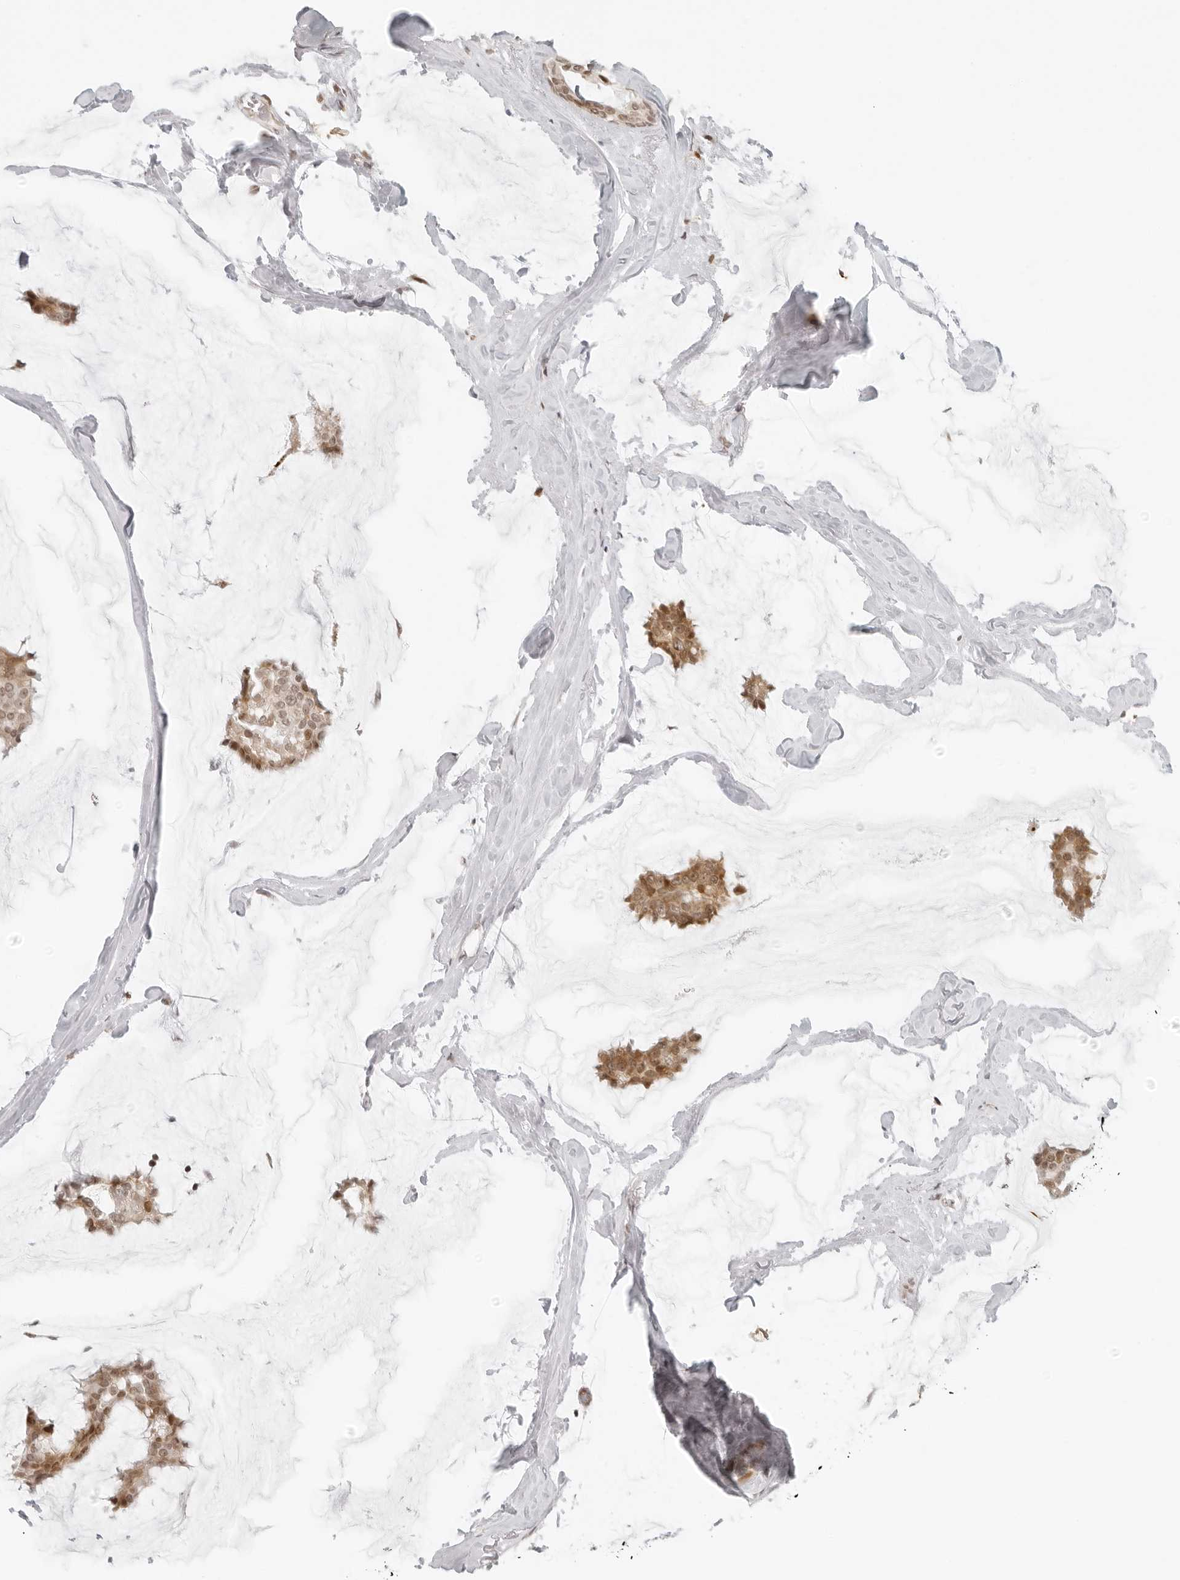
{"staining": {"intensity": "moderate", "quantity": ">75%", "location": "cytoplasmic/membranous,nuclear"}, "tissue": "breast cancer", "cell_type": "Tumor cells", "image_type": "cancer", "snomed": [{"axis": "morphology", "description": "Duct carcinoma"}, {"axis": "topography", "description": "Breast"}], "caption": "Breast cancer (invasive ductal carcinoma) stained with immunohistochemistry (IHC) reveals moderate cytoplasmic/membranous and nuclear staining in approximately >75% of tumor cells.", "gene": "ZNF407", "patient": {"sex": "female", "age": 93}}